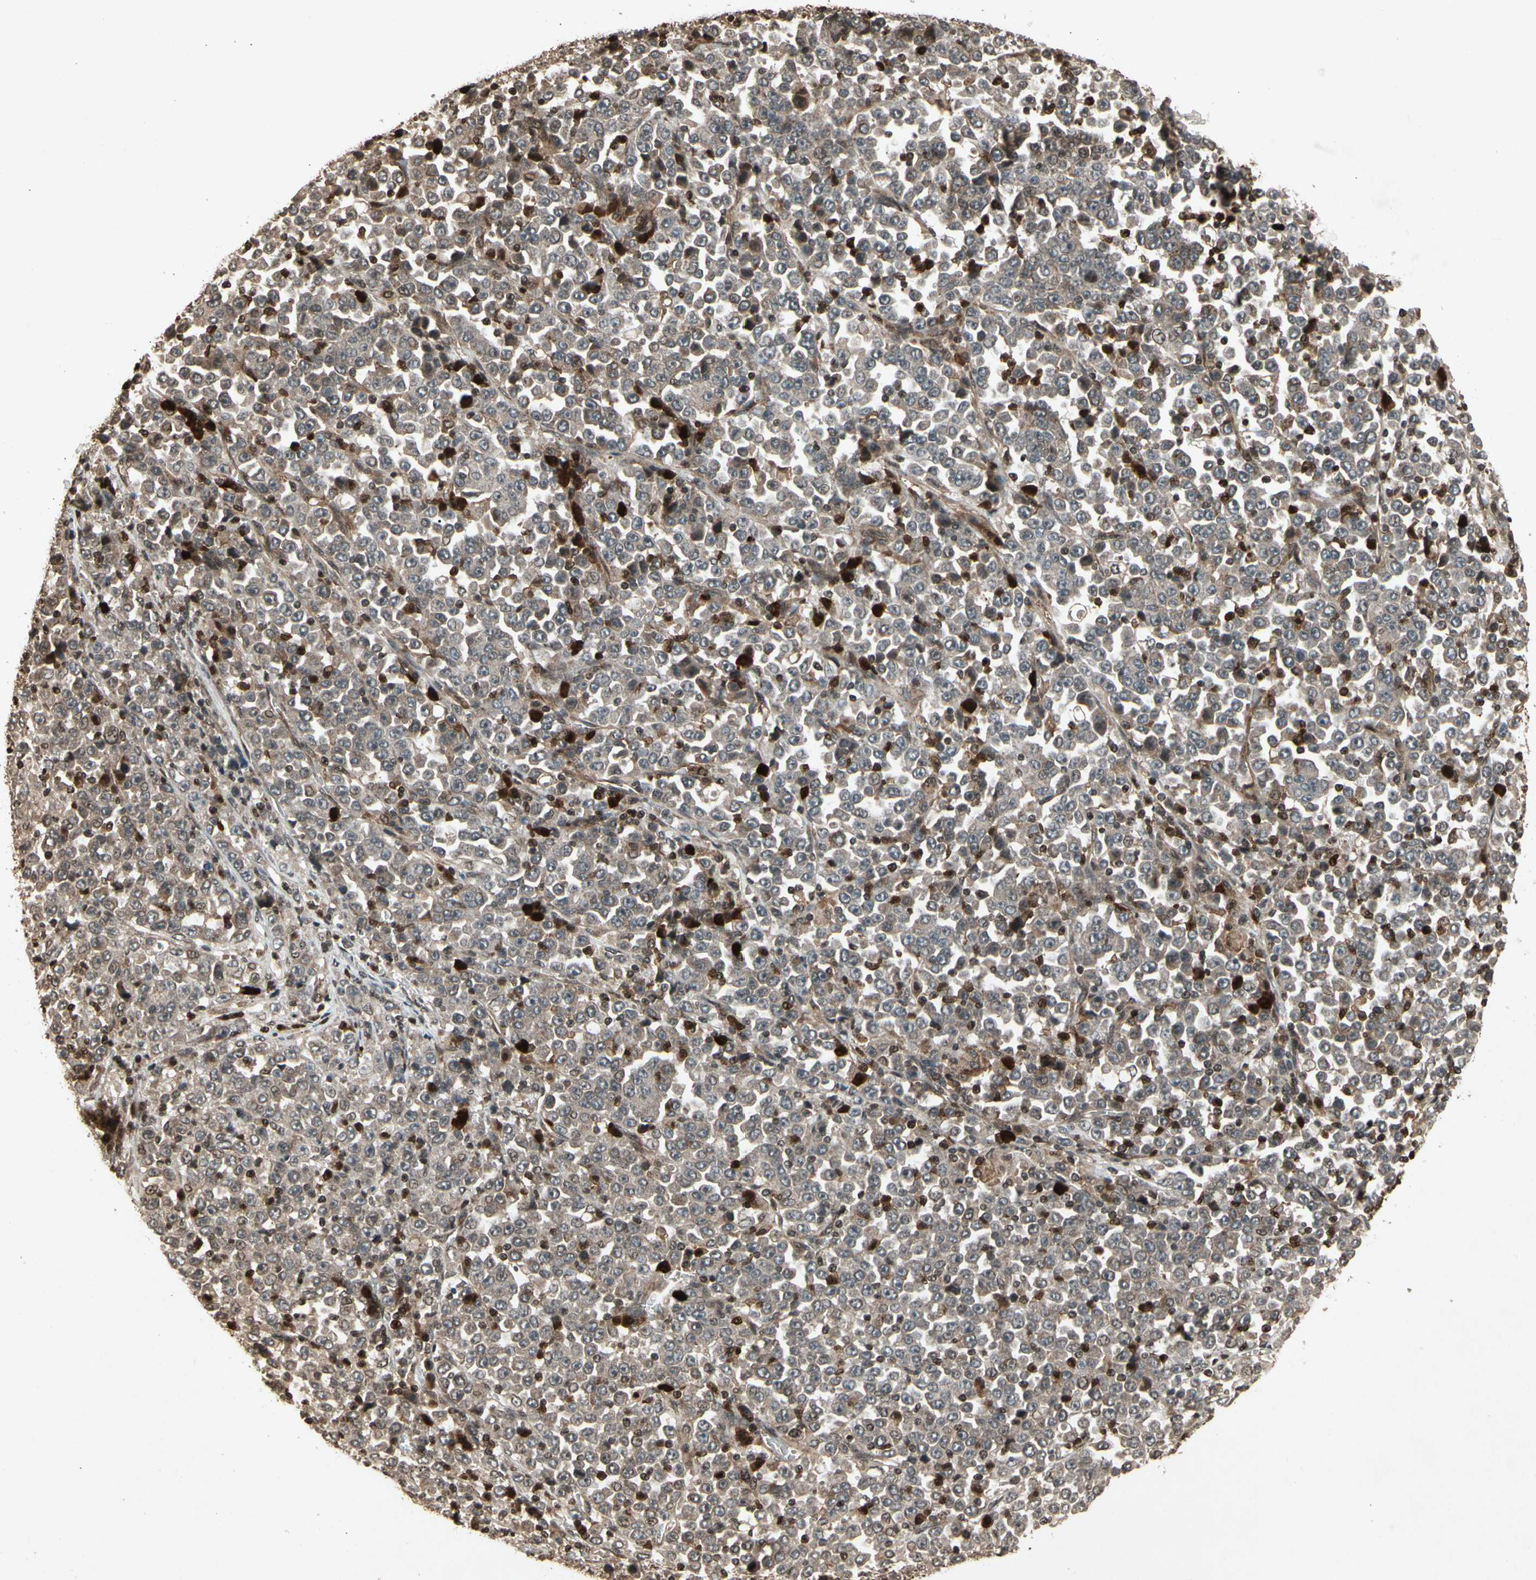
{"staining": {"intensity": "moderate", "quantity": ">75%", "location": "cytoplasmic/membranous"}, "tissue": "stomach cancer", "cell_type": "Tumor cells", "image_type": "cancer", "snomed": [{"axis": "morphology", "description": "Normal tissue, NOS"}, {"axis": "morphology", "description": "Adenocarcinoma, NOS"}, {"axis": "topography", "description": "Stomach, upper"}, {"axis": "topography", "description": "Stomach"}], "caption": "An IHC histopathology image of neoplastic tissue is shown. Protein staining in brown labels moderate cytoplasmic/membranous positivity in stomach cancer (adenocarcinoma) within tumor cells. (DAB = brown stain, brightfield microscopy at high magnification).", "gene": "GLRX", "patient": {"sex": "male", "age": 59}}